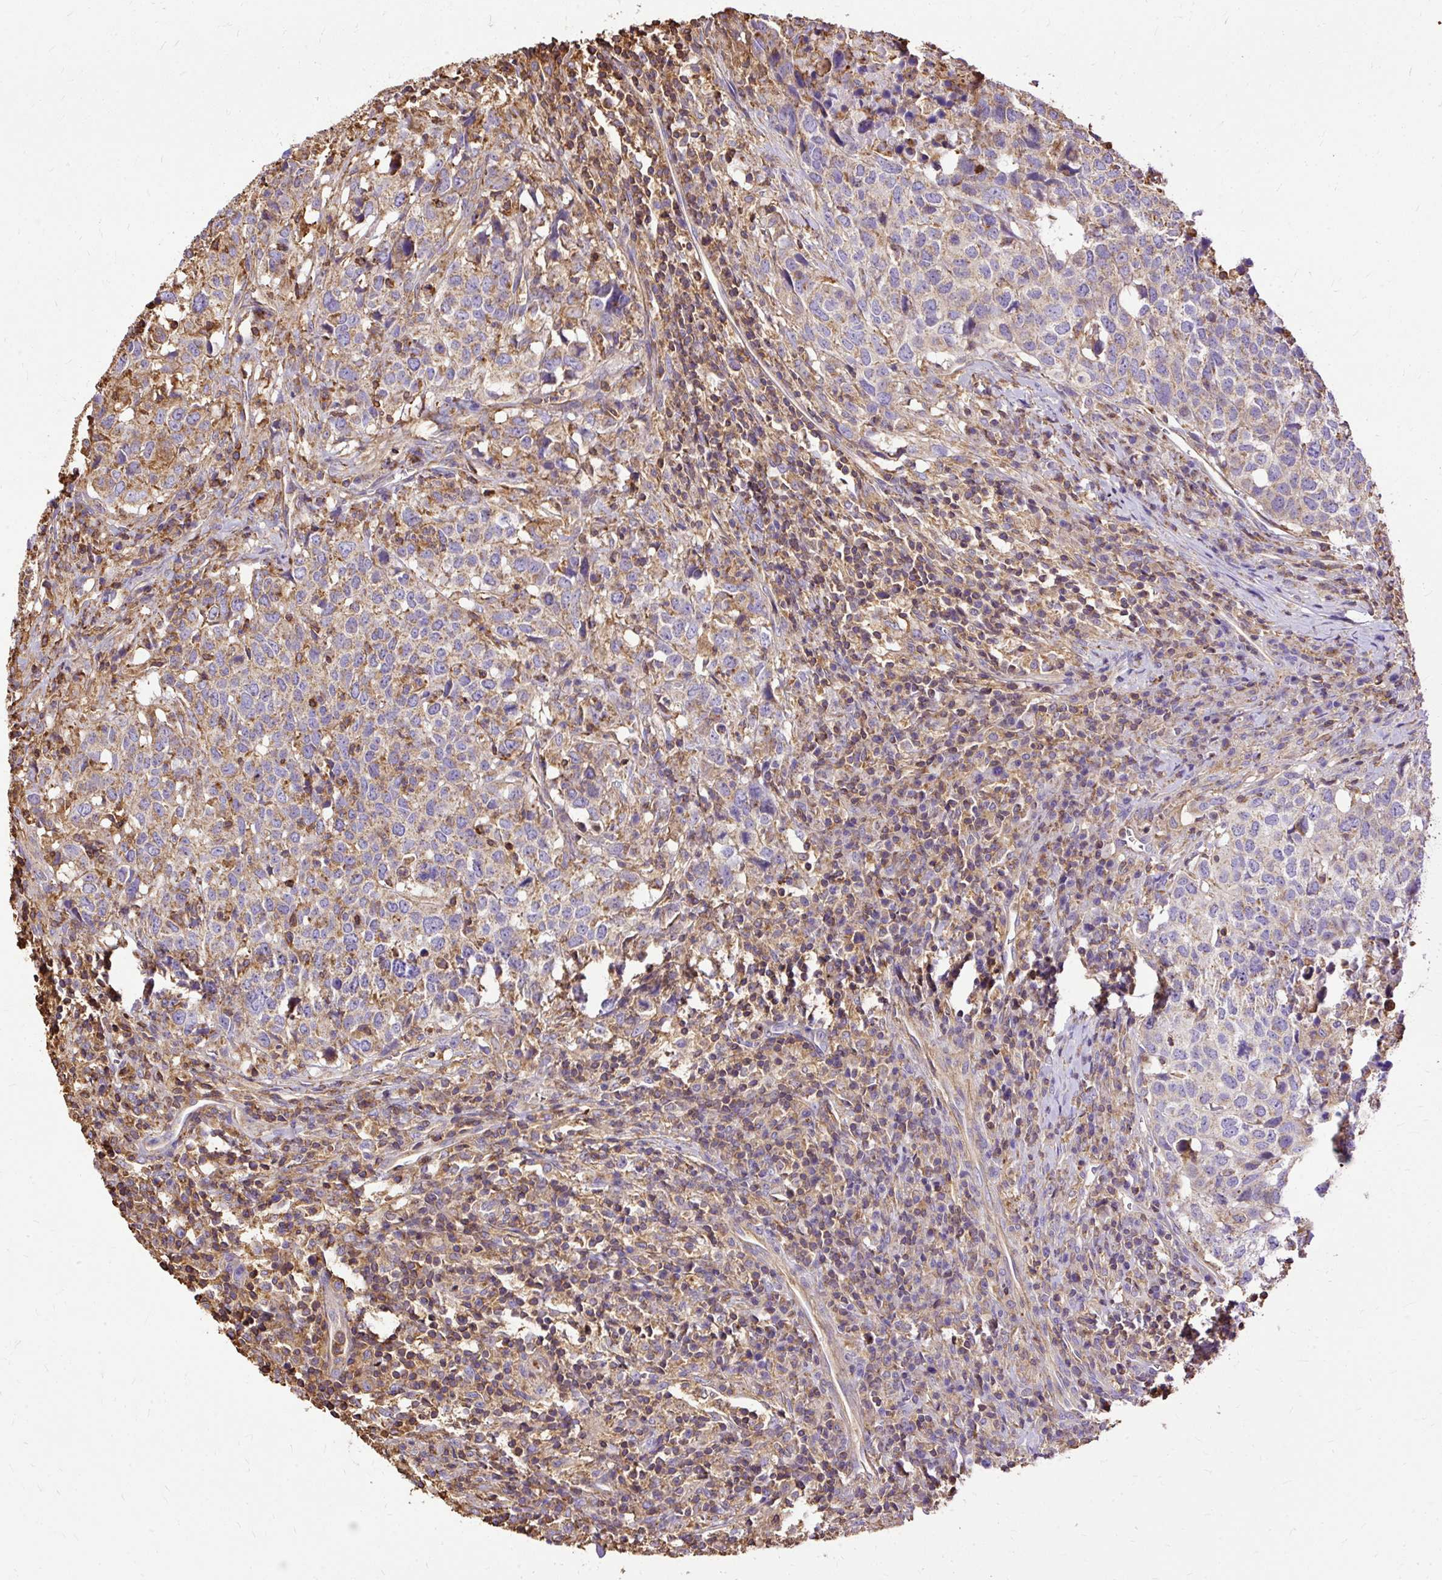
{"staining": {"intensity": "moderate", "quantity": "25%-75%", "location": "cytoplasmic/membranous"}, "tissue": "head and neck cancer", "cell_type": "Tumor cells", "image_type": "cancer", "snomed": [{"axis": "morphology", "description": "Normal tissue, NOS"}, {"axis": "morphology", "description": "Squamous cell carcinoma, NOS"}, {"axis": "topography", "description": "Skeletal muscle"}, {"axis": "topography", "description": "Vascular tissue"}, {"axis": "topography", "description": "Peripheral nerve tissue"}, {"axis": "topography", "description": "Head-Neck"}], "caption": "This photomicrograph exhibits immunohistochemistry staining of human head and neck cancer (squamous cell carcinoma), with medium moderate cytoplasmic/membranous positivity in approximately 25%-75% of tumor cells.", "gene": "KLHL11", "patient": {"sex": "male", "age": 66}}